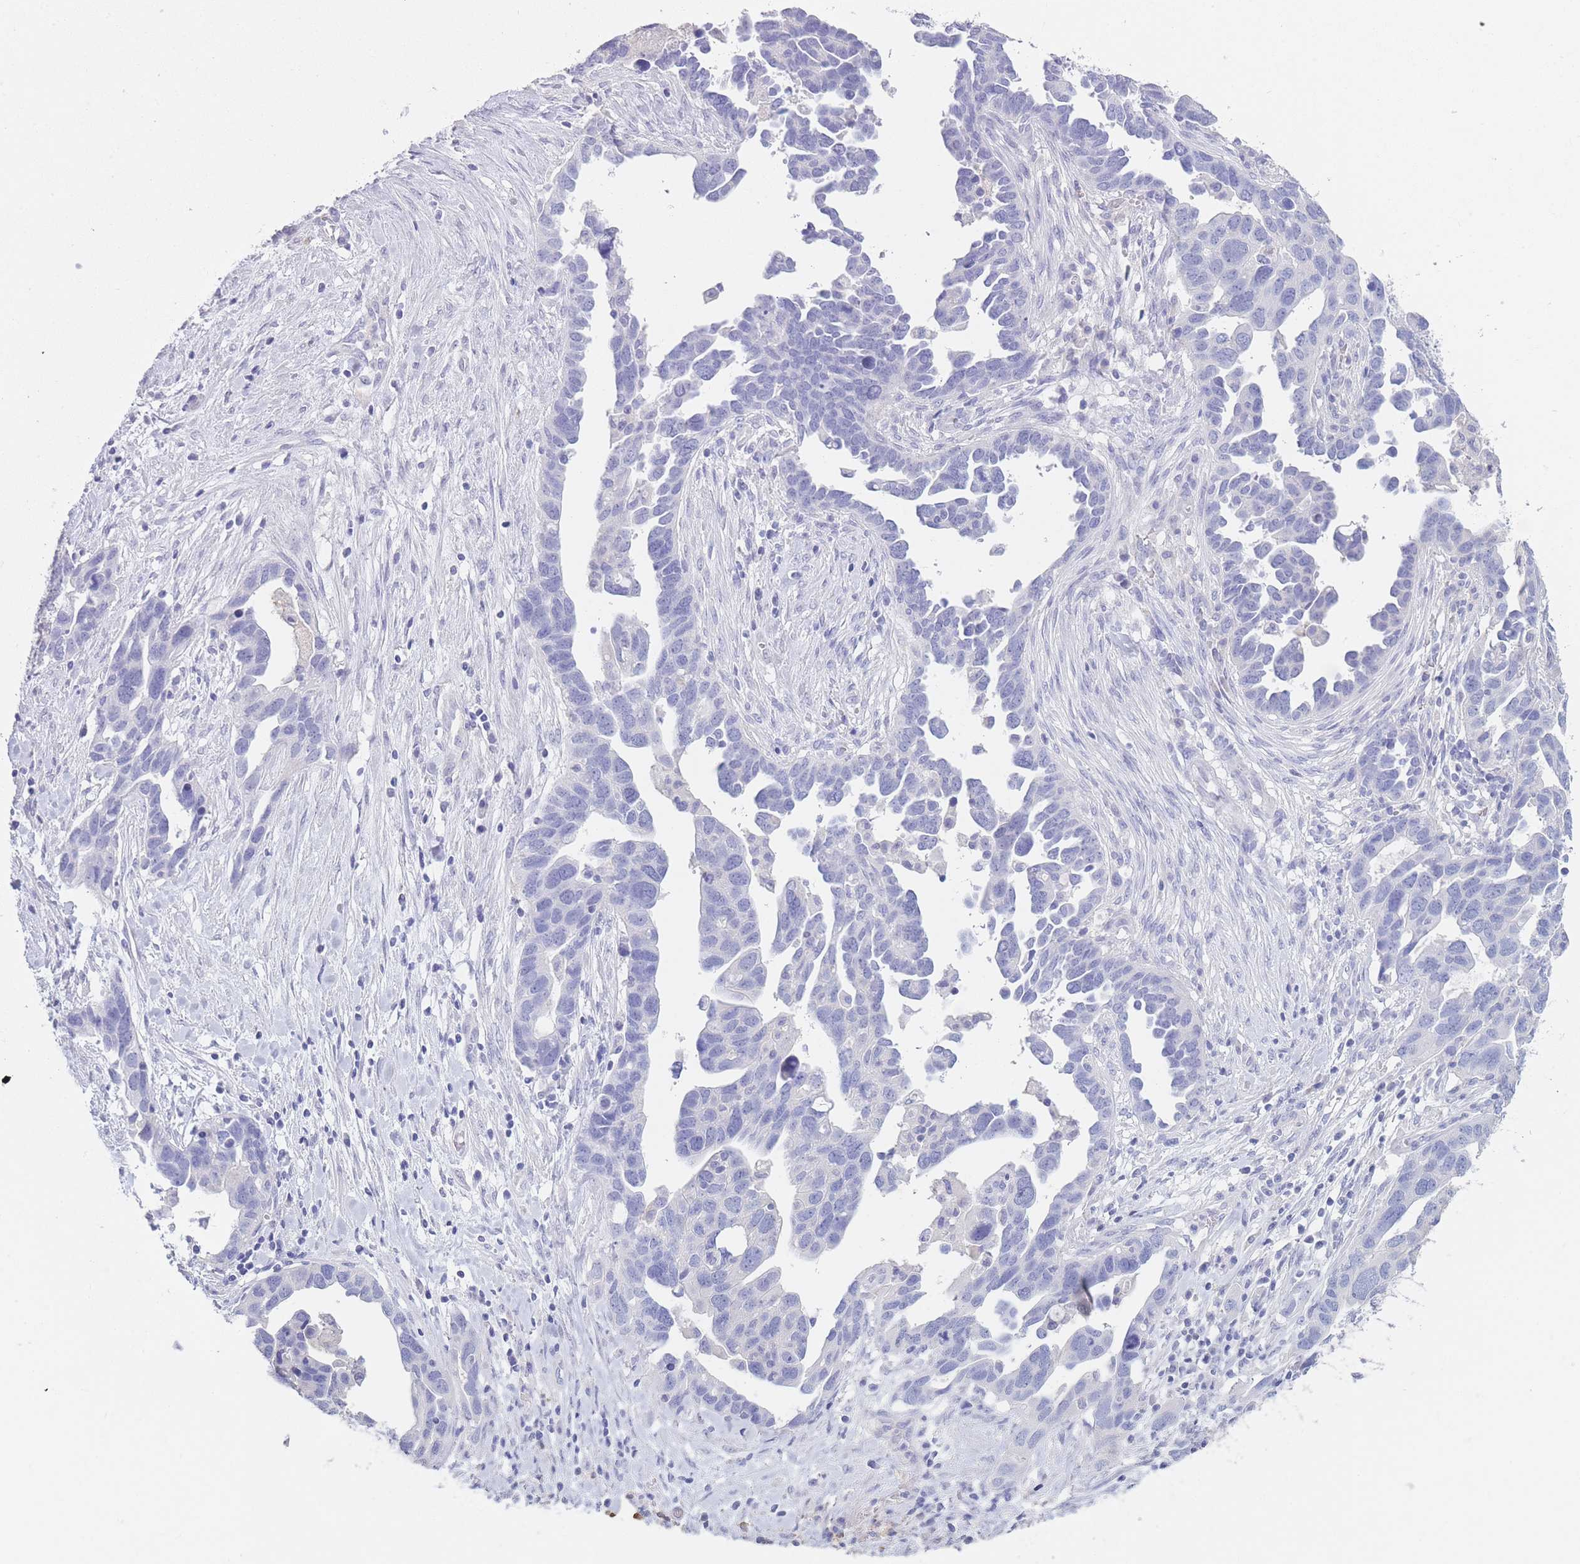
{"staining": {"intensity": "negative", "quantity": "none", "location": "none"}, "tissue": "ovarian cancer", "cell_type": "Tumor cells", "image_type": "cancer", "snomed": [{"axis": "morphology", "description": "Cystadenocarcinoma, serous, NOS"}, {"axis": "topography", "description": "Ovary"}], "caption": "The histopathology image demonstrates no significant expression in tumor cells of ovarian cancer (serous cystadenocarcinoma).", "gene": "CD37", "patient": {"sex": "female", "age": 54}}